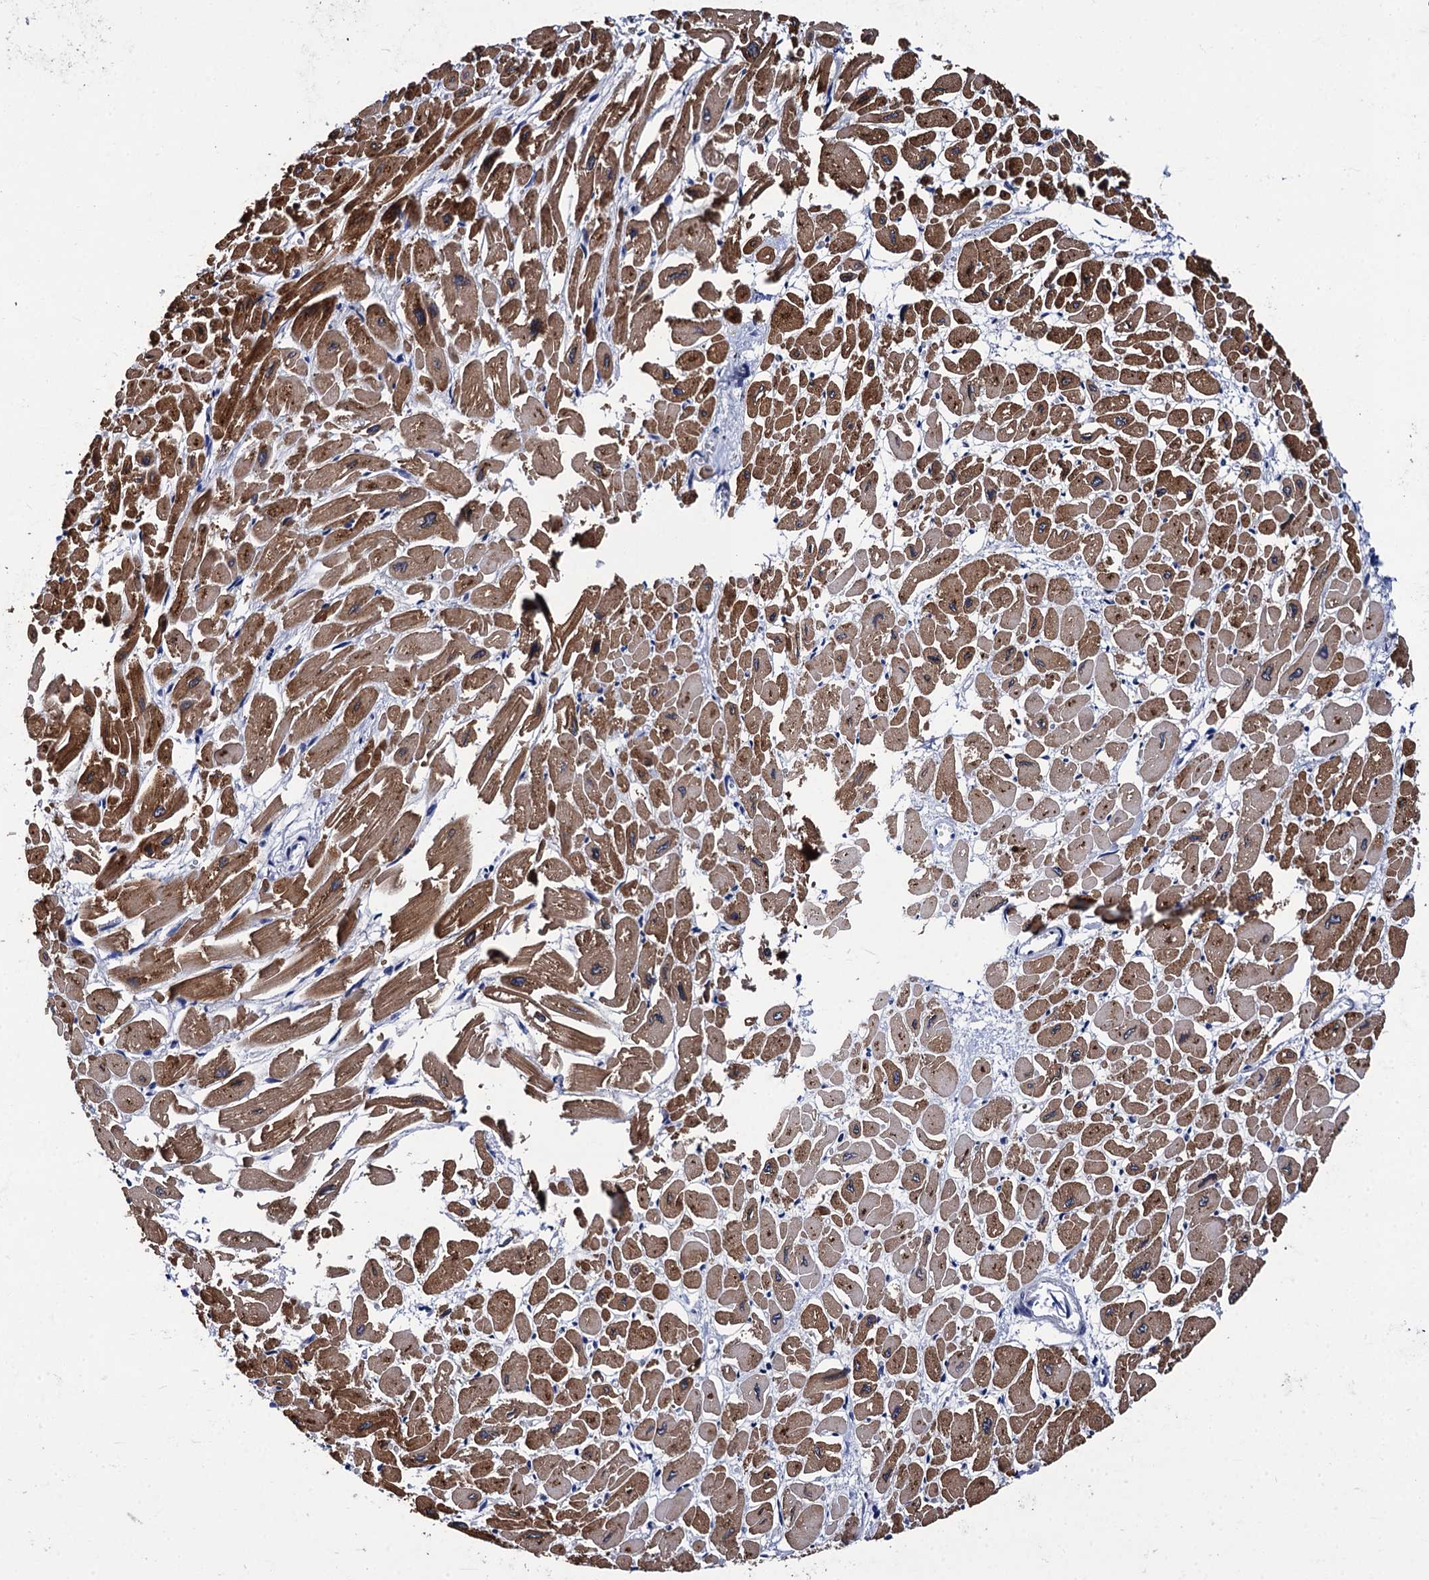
{"staining": {"intensity": "strong", "quantity": ">75%", "location": "cytoplasmic/membranous"}, "tissue": "heart muscle", "cell_type": "Cardiomyocytes", "image_type": "normal", "snomed": [{"axis": "morphology", "description": "Normal tissue, NOS"}, {"axis": "topography", "description": "Heart"}], "caption": "Heart muscle stained with DAB IHC exhibits high levels of strong cytoplasmic/membranous positivity in approximately >75% of cardiomyocytes.", "gene": "MYBPC3", "patient": {"sex": "male", "age": 54}}